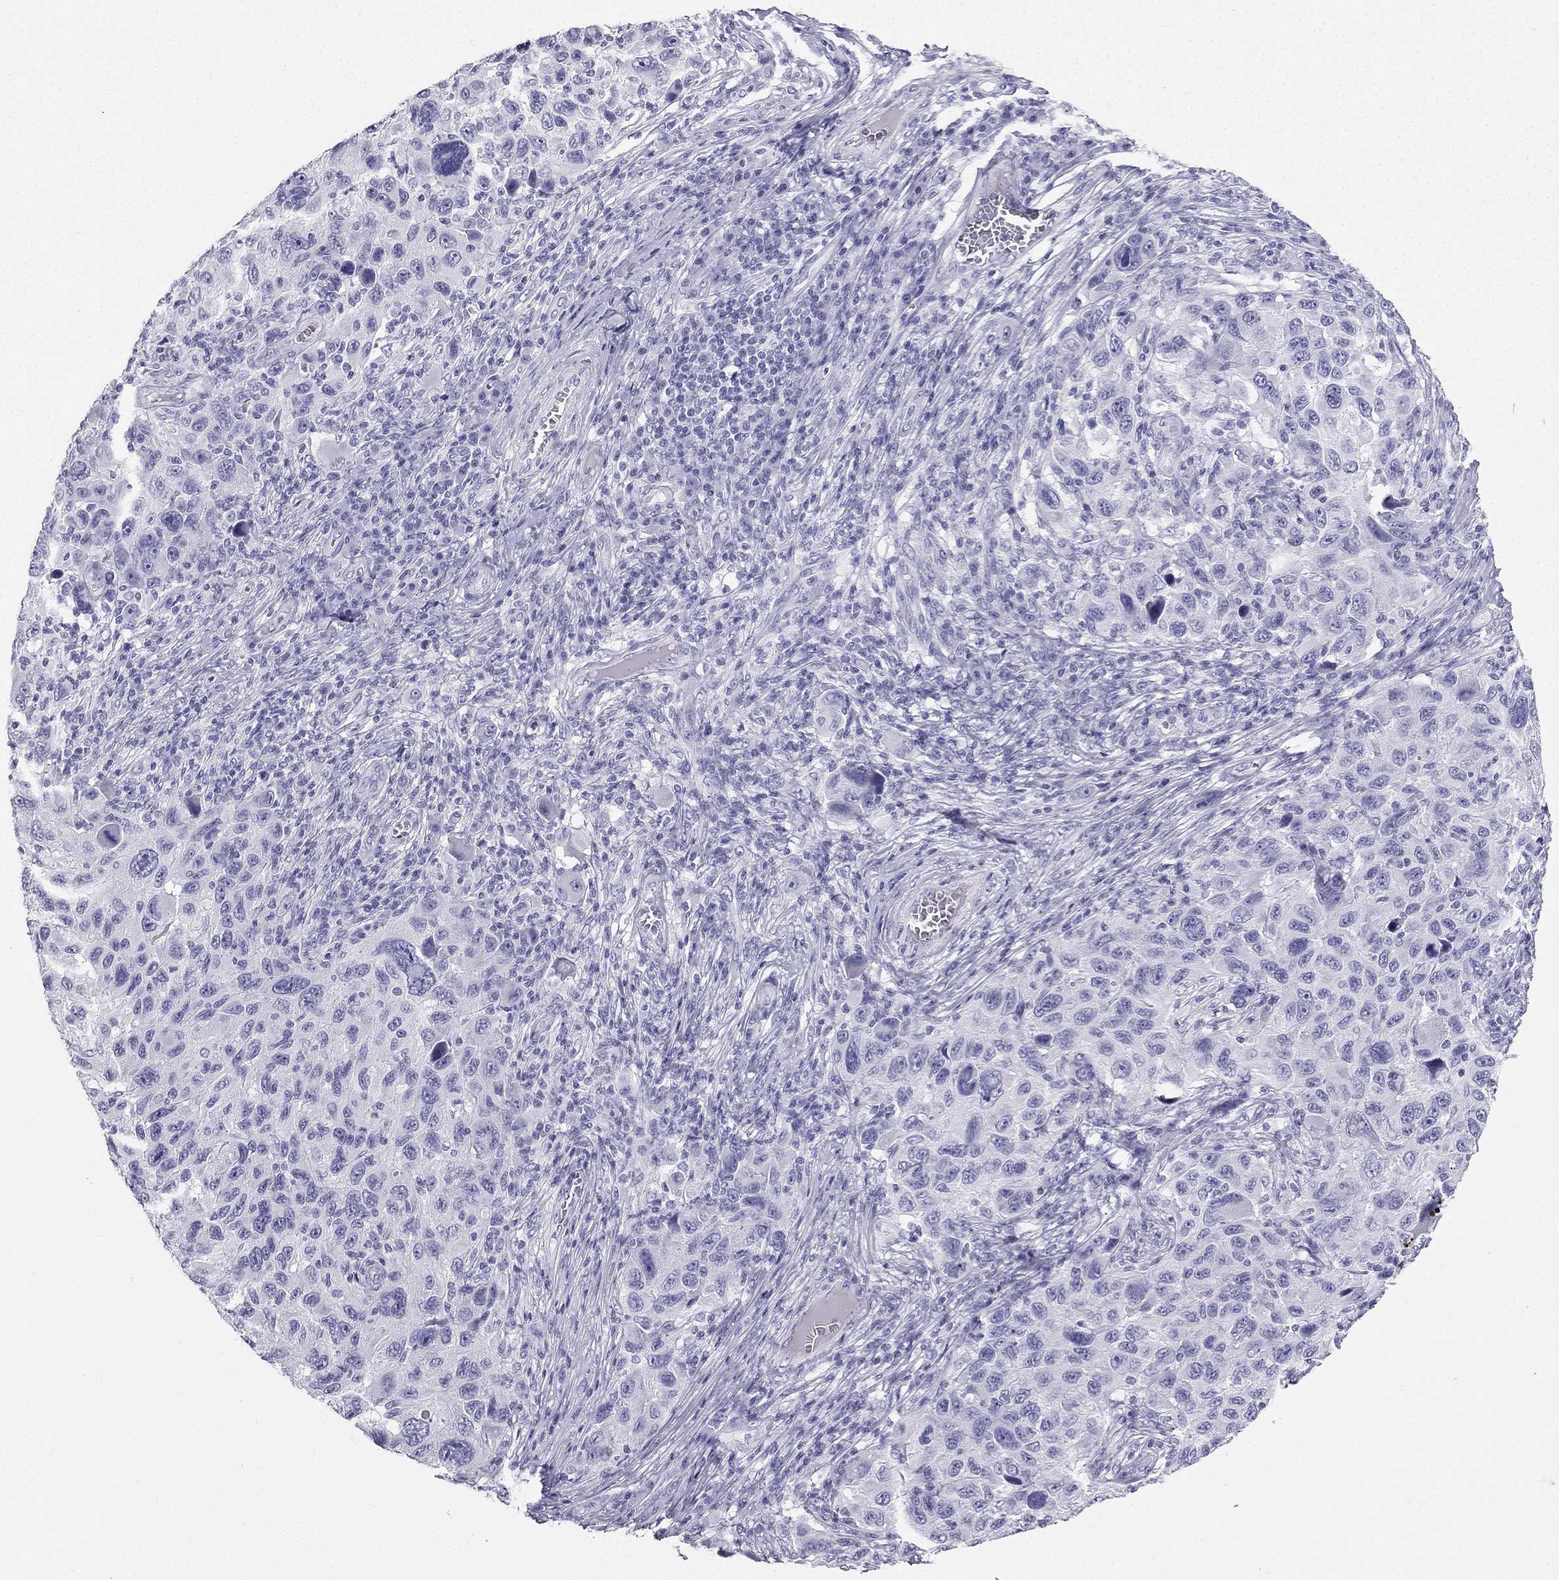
{"staining": {"intensity": "negative", "quantity": "none", "location": "none"}, "tissue": "melanoma", "cell_type": "Tumor cells", "image_type": "cancer", "snomed": [{"axis": "morphology", "description": "Malignant melanoma, NOS"}, {"axis": "topography", "description": "Skin"}], "caption": "There is no significant staining in tumor cells of malignant melanoma.", "gene": "TFF3", "patient": {"sex": "male", "age": 53}}